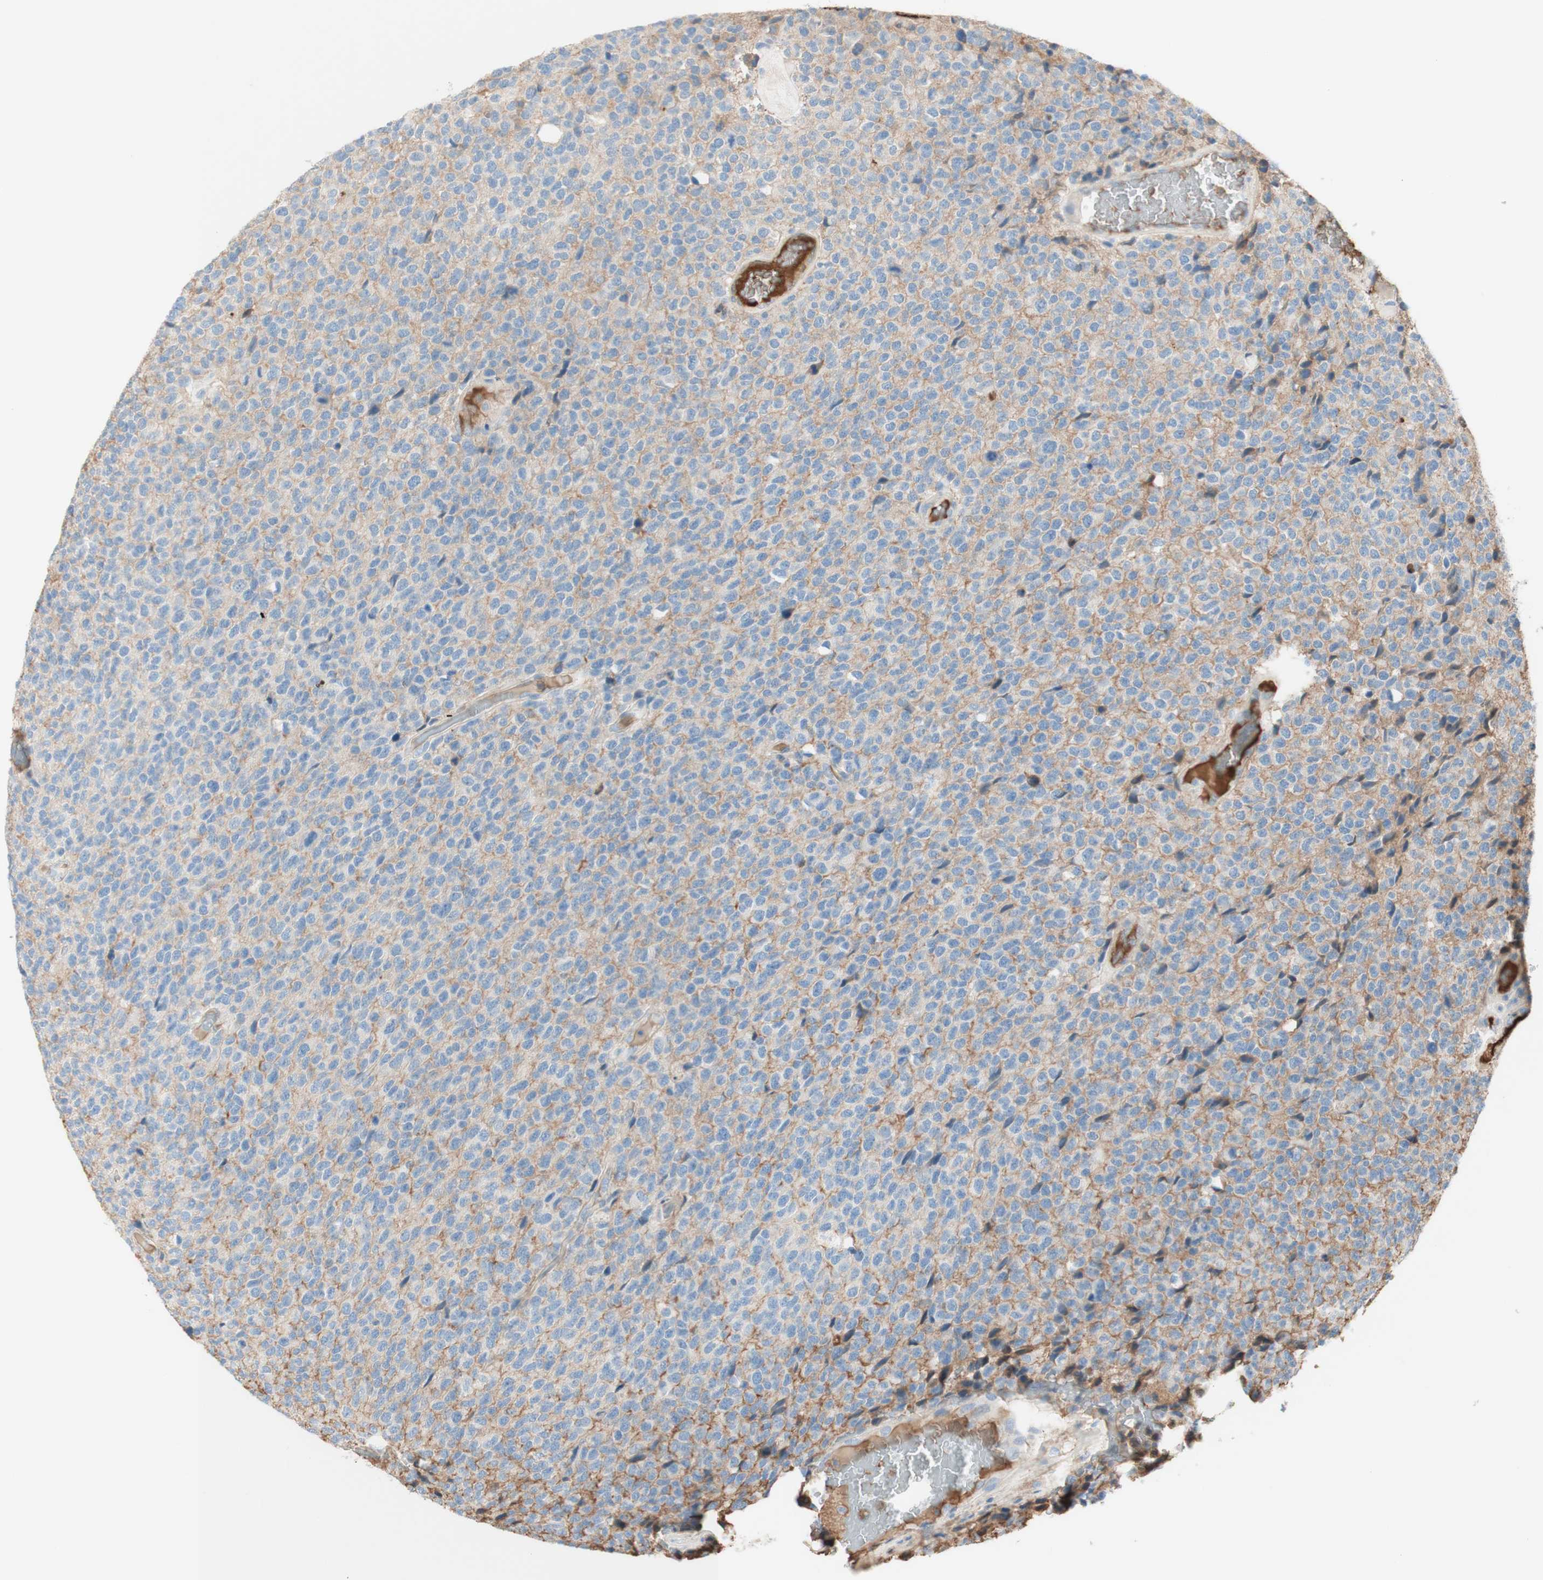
{"staining": {"intensity": "weak", "quantity": ">75%", "location": "cytoplasmic/membranous"}, "tissue": "glioma", "cell_type": "Tumor cells", "image_type": "cancer", "snomed": [{"axis": "morphology", "description": "Glioma, malignant, High grade"}, {"axis": "topography", "description": "pancreas cauda"}], "caption": "Immunohistochemical staining of malignant glioma (high-grade) reveals low levels of weak cytoplasmic/membranous positivity in about >75% of tumor cells. Using DAB (3,3'-diaminobenzidine) (brown) and hematoxylin (blue) stains, captured at high magnification using brightfield microscopy.", "gene": "KNG1", "patient": {"sex": "male", "age": 60}}